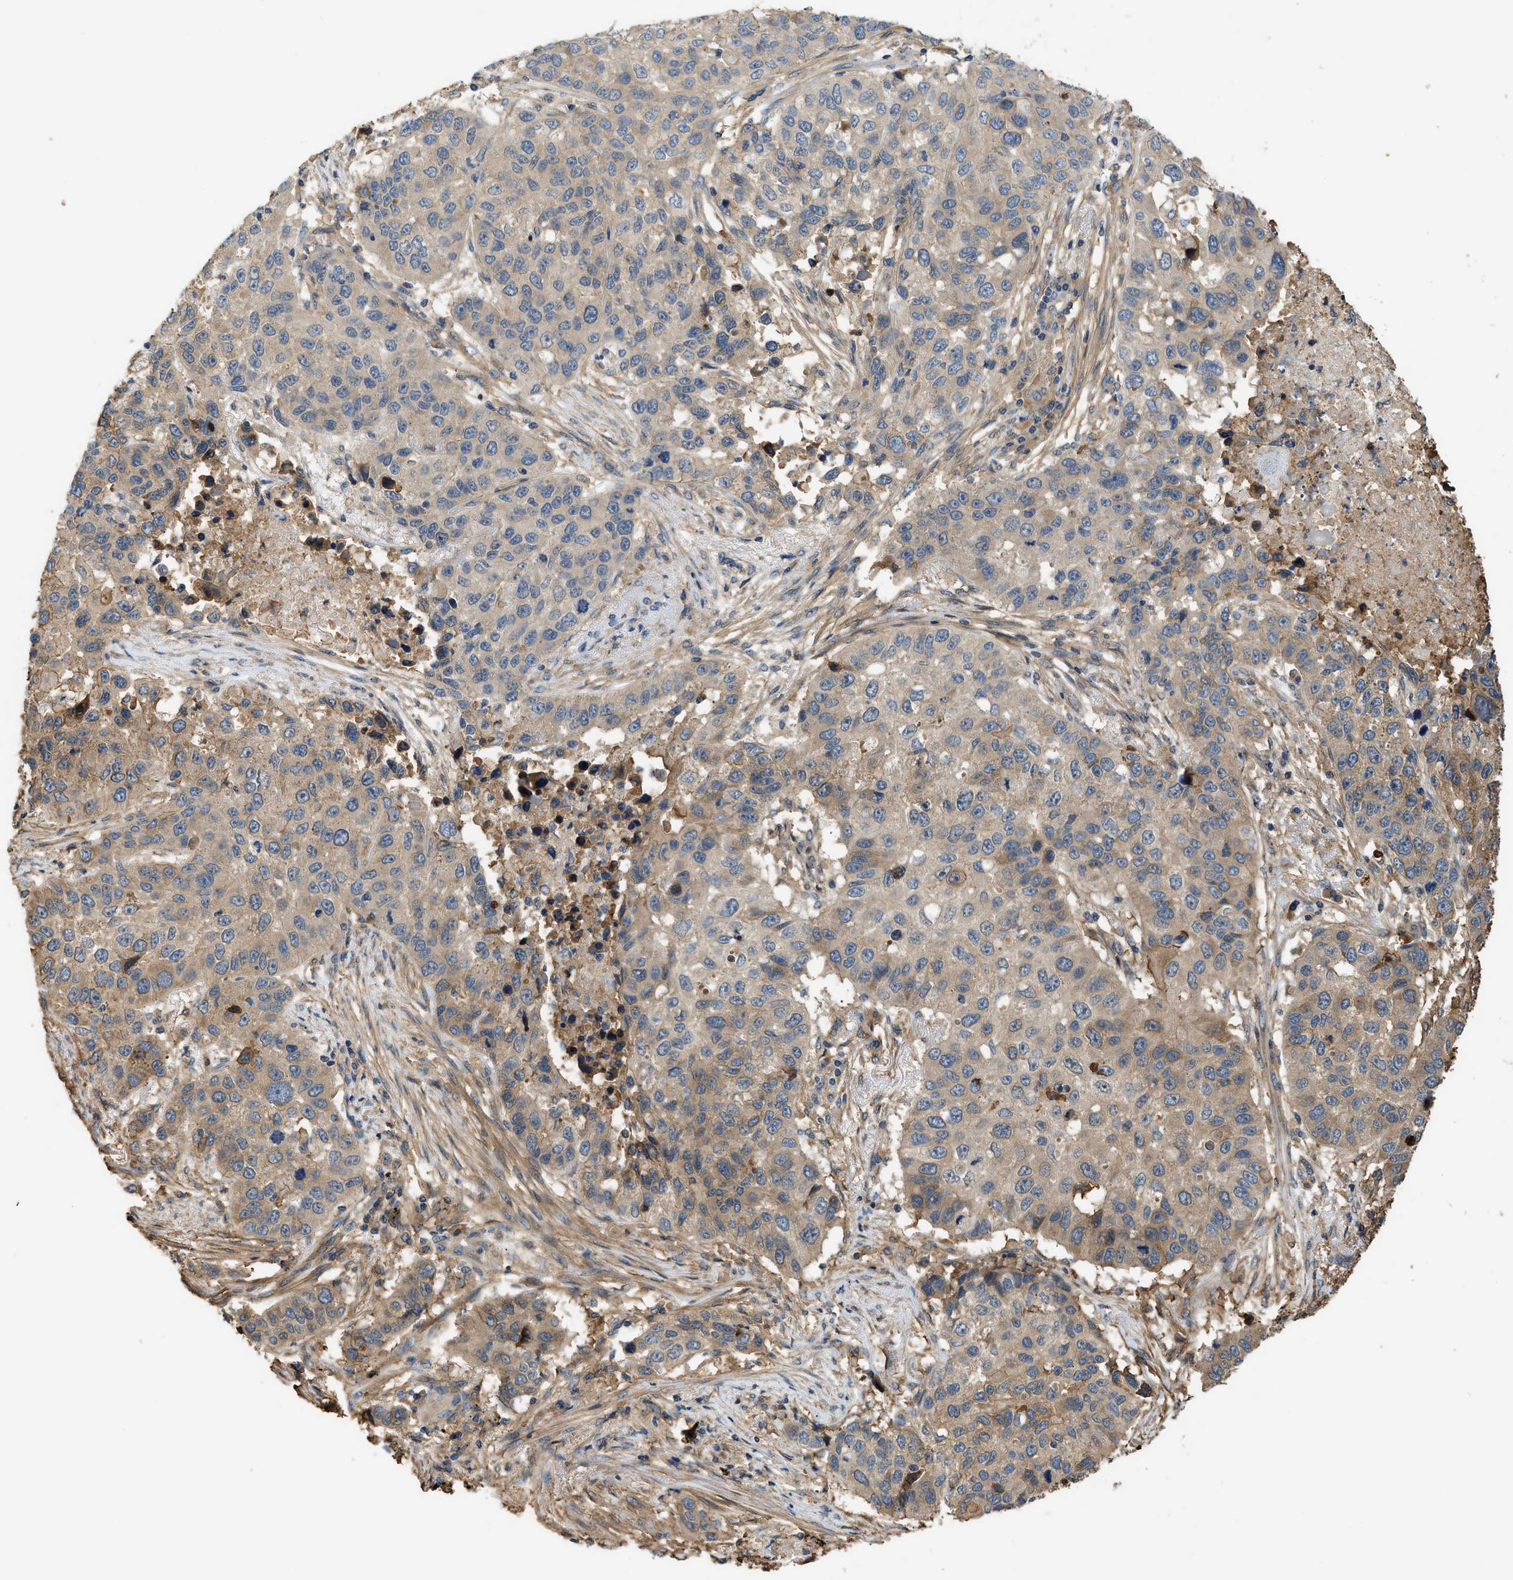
{"staining": {"intensity": "weak", "quantity": "25%-75%", "location": "cytoplasmic/membranous"}, "tissue": "lung cancer", "cell_type": "Tumor cells", "image_type": "cancer", "snomed": [{"axis": "morphology", "description": "Squamous cell carcinoma, NOS"}, {"axis": "topography", "description": "Lung"}], "caption": "A photomicrograph of lung squamous cell carcinoma stained for a protein shows weak cytoplasmic/membranous brown staining in tumor cells. The staining was performed using DAB, with brown indicating positive protein expression. Nuclei are stained blue with hematoxylin.", "gene": "DDHD2", "patient": {"sex": "male", "age": 57}}